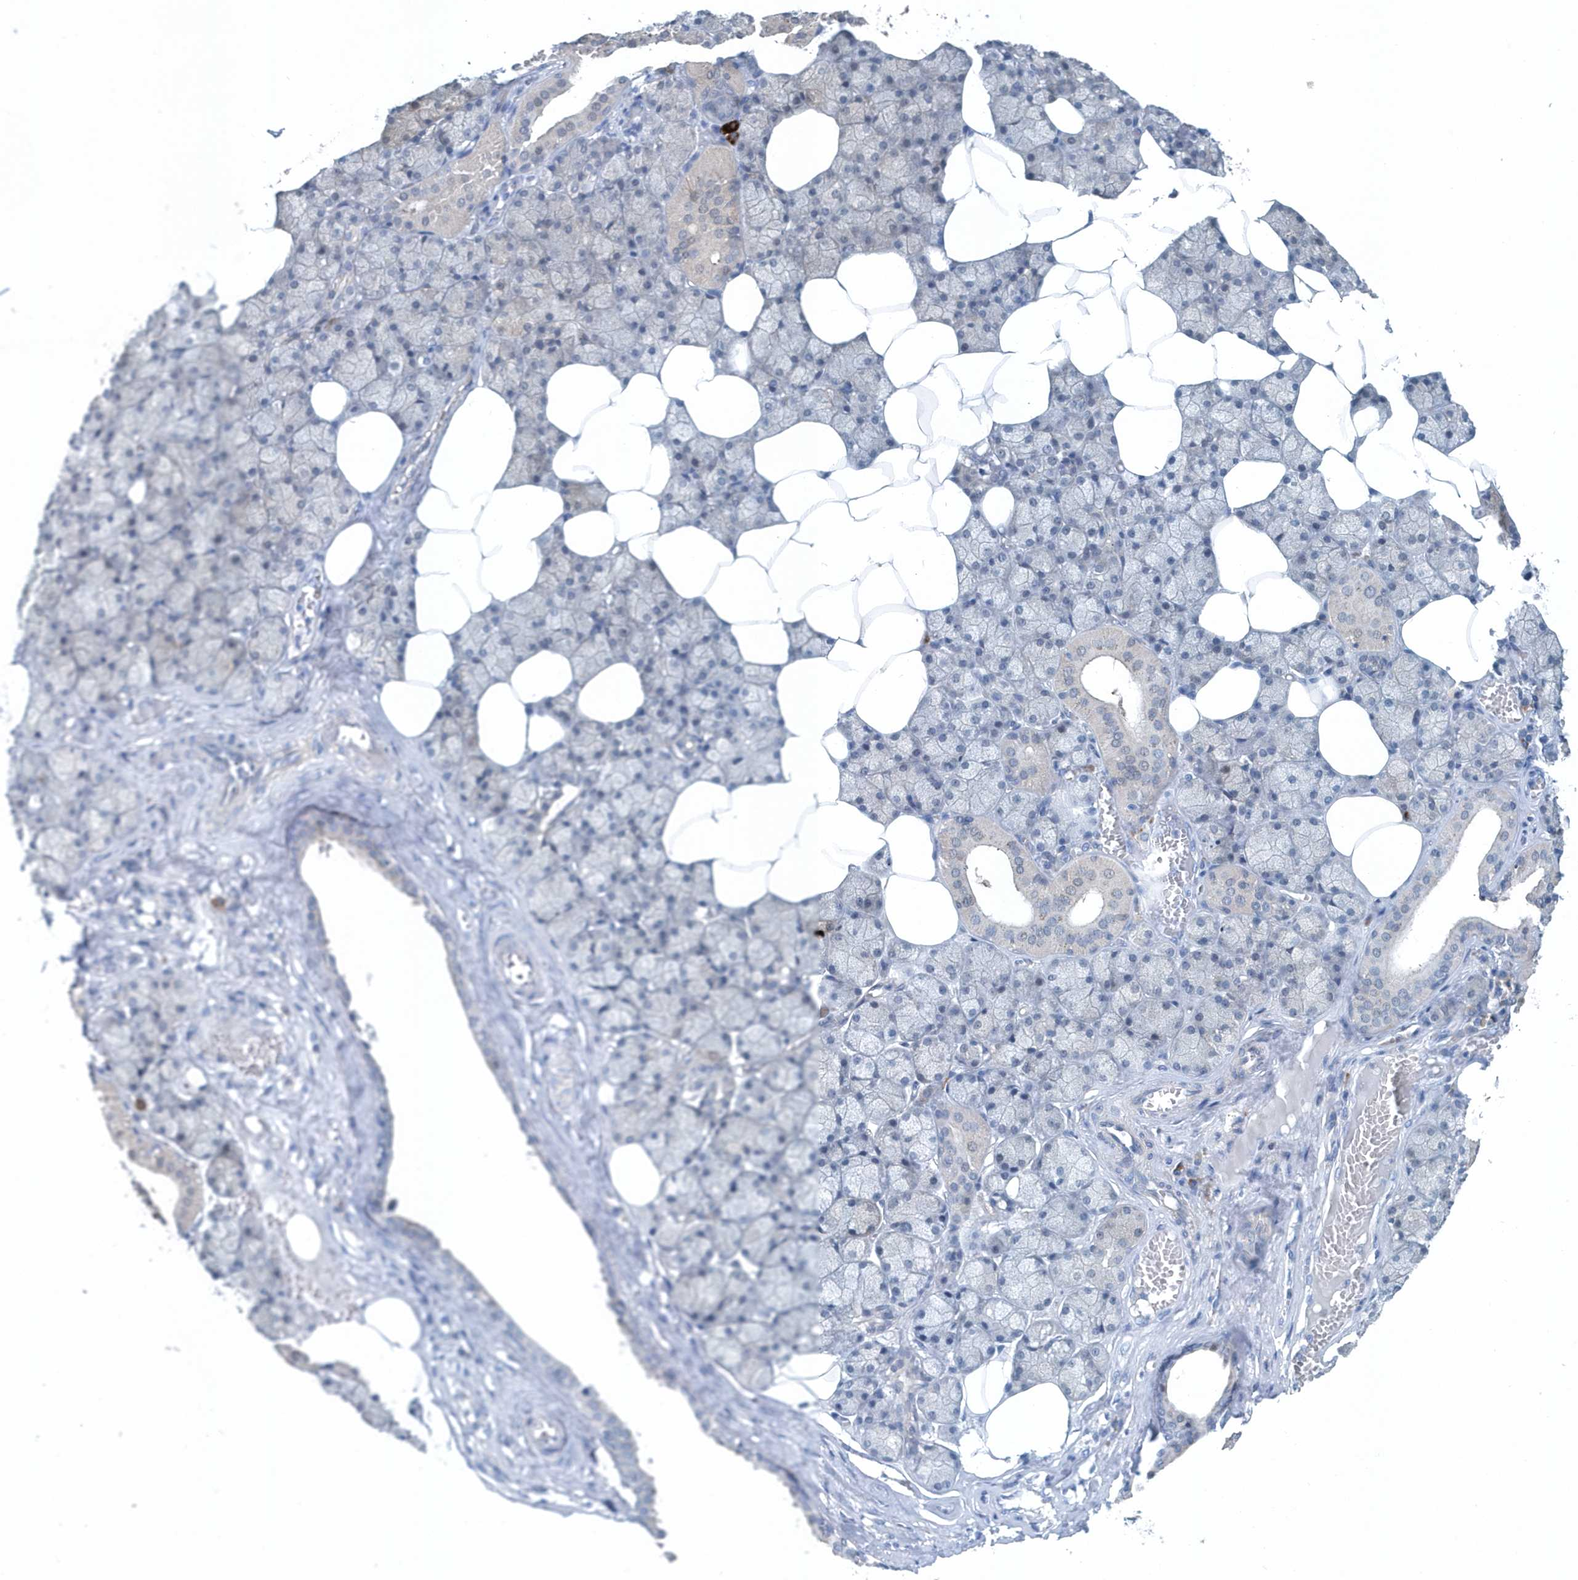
{"staining": {"intensity": "negative", "quantity": "none", "location": "none"}, "tissue": "salivary gland", "cell_type": "Glandular cells", "image_type": "normal", "snomed": [{"axis": "morphology", "description": "Normal tissue, NOS"}, {"axis": "topography", "description": "Salivary gland"}], "caption": "This is an IHC histopathology image of normal salivary gland. There is no expression in glandular cells.", "gene": "PFN2", "patient": {"sex": "male", "age": 62}}